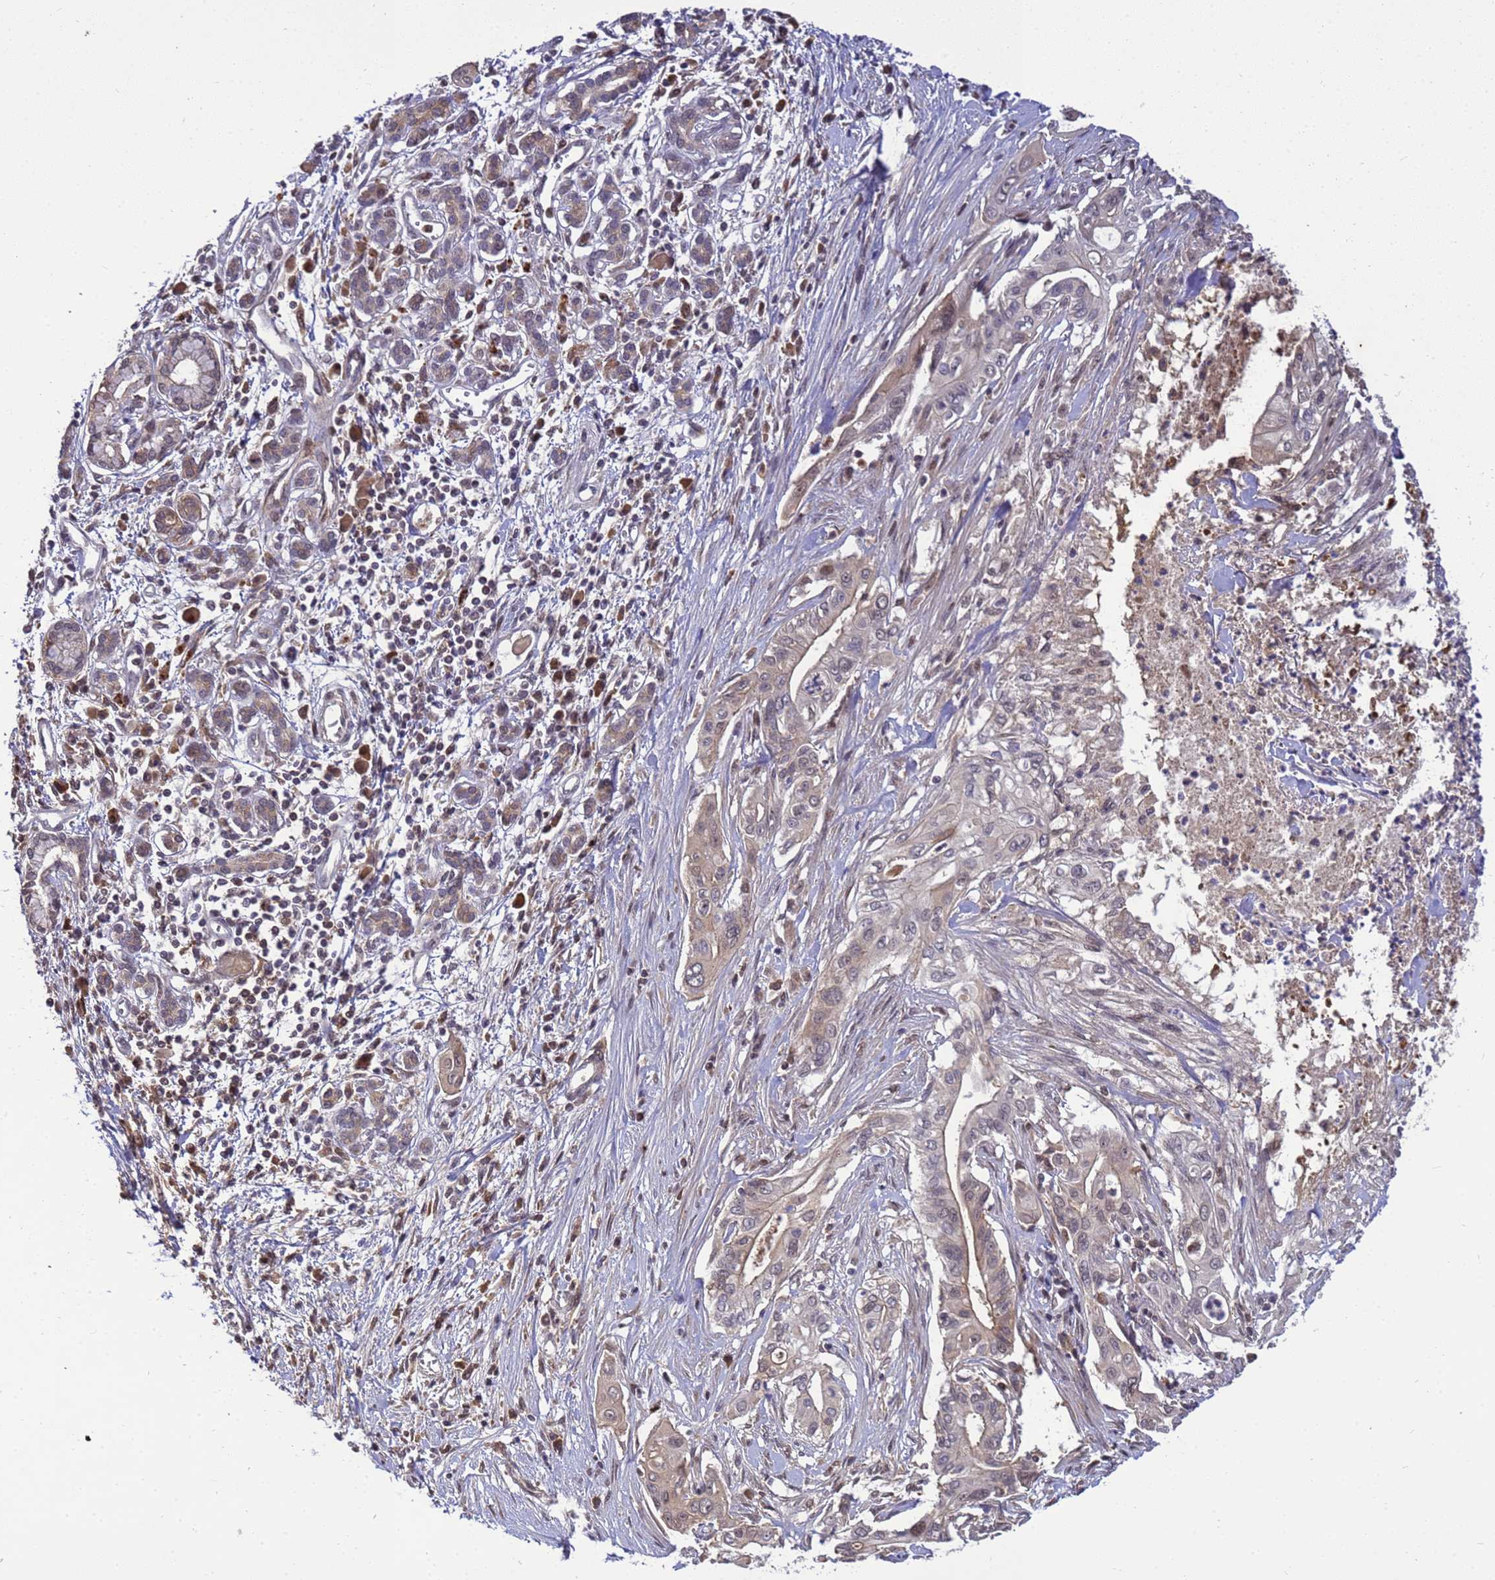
{"staining": {"intensity": "weak", "quantity": "25%-75%", "location": "cytoplasmic/membranous"}, "tissue": "pancreatic cancer", "cell_type": "Tumor cells", "image_type": "cancer", "snomed": [{"axis": "morphology", "description": "Adenocarcinoma, NOS"}, {"axis": "topography", "description": "Pancreas"}], "caption": "Human pancreatic adenocarcinoma stained for a protein (brown) shows weak cytoplasmic/membranous positive staining in about 25%-75% of tumor cells.", "gene": "TMEM74B", "patient": {"sex": "male", "age": 58}}